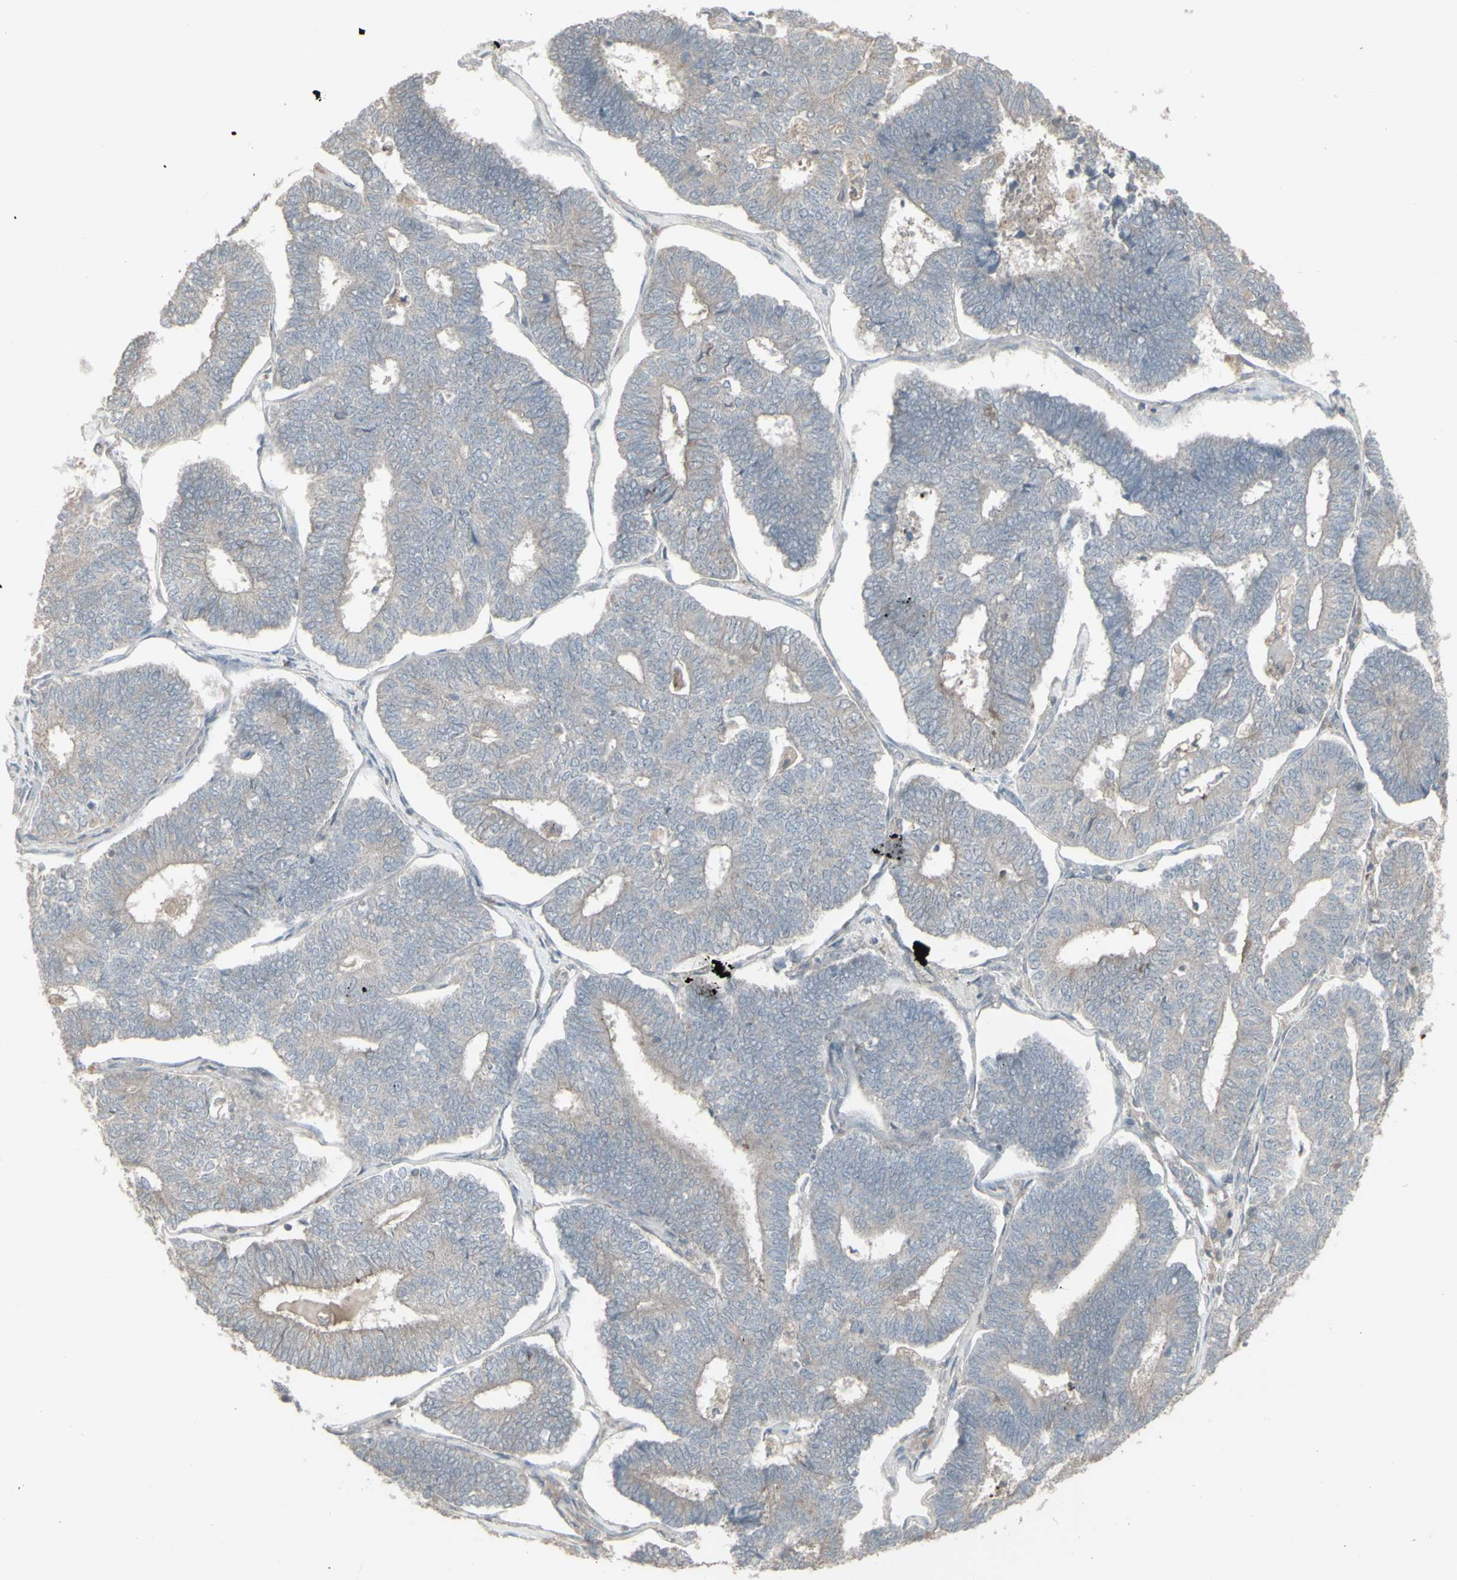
{"staining": {"intensity": "negative", "quantity": "none", "location": "none"}, "tissue": "endometrial cancer", "cell_type": "Tumor cells", "image_type": "cancer", "snomed": [{"axis": "morphology", "description": "Adenocarcinoma, NOS"}, {"axis": "topography", "description": "Endometrium"}], "caption": "There is no significant positivity in tumor cells of adenocarcinoma (endometrial). (Stains: DAB immunohistochemistry with hematoxylin counter stain, Microscopy: brightfield microscopy at high magnification).", "gene": "CSK", "patient": {"sex": "female", "age": 70}}